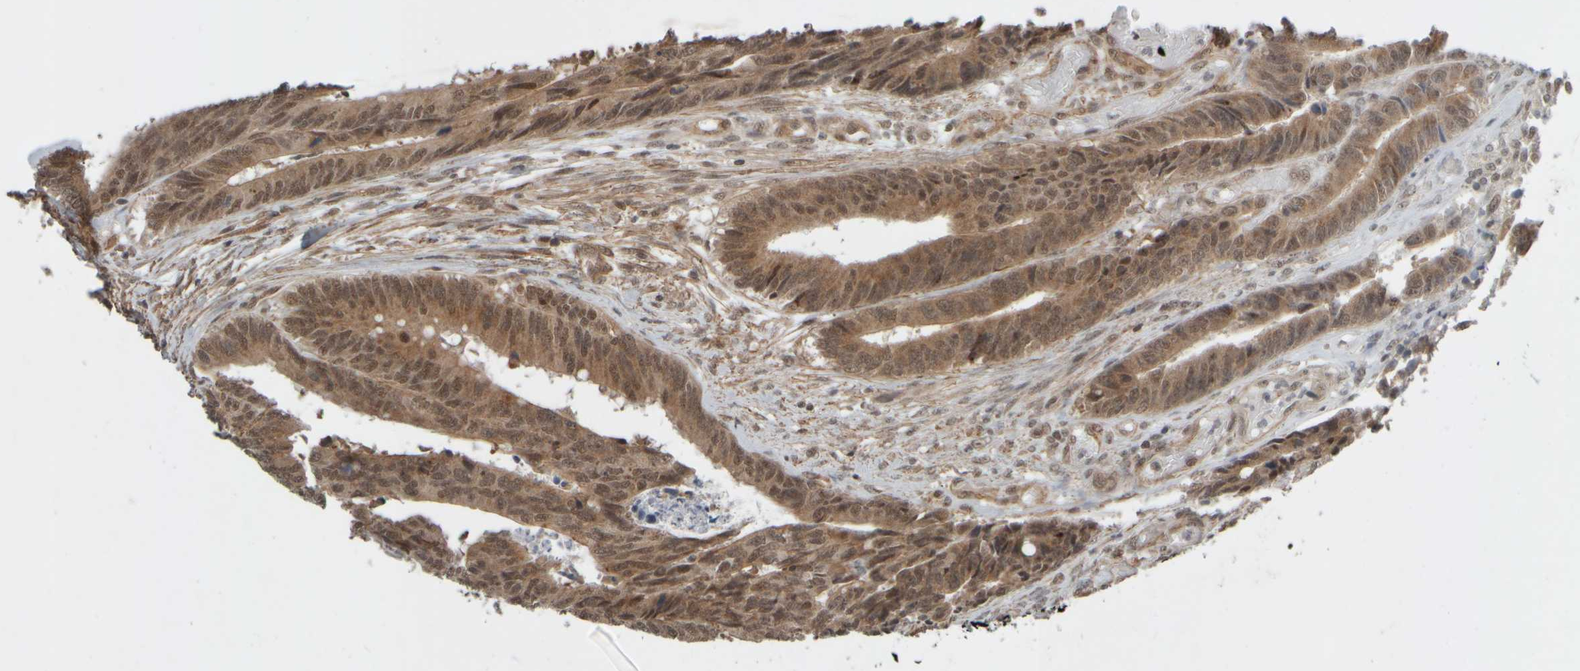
{"staining": {"intensity": "moderate", "quantity": ">75%", "location": "cytoplasmic/membranous,nuclear"}, "tissue": "colorectal cancer", "cell_type": "Tumor cells", "image_type": "cancer", "snomed": [{"axis": "morphology", "description": "Adenocarcinoma, NOS"}, {"axis": "topography", "description": "Rectum"}], "caption": "Protein analysis of colorectal adenocarcinoma tissue reveals moderate cytoplasmic/membranous and nuclear expression in about >75% of tumor cells. (DAB (3,3'-diaminobenzidine) IHC with brightfield microscopy, high magnification).", "gene": "SYNRG", "patient": {"sex": "male", "age": 84}}